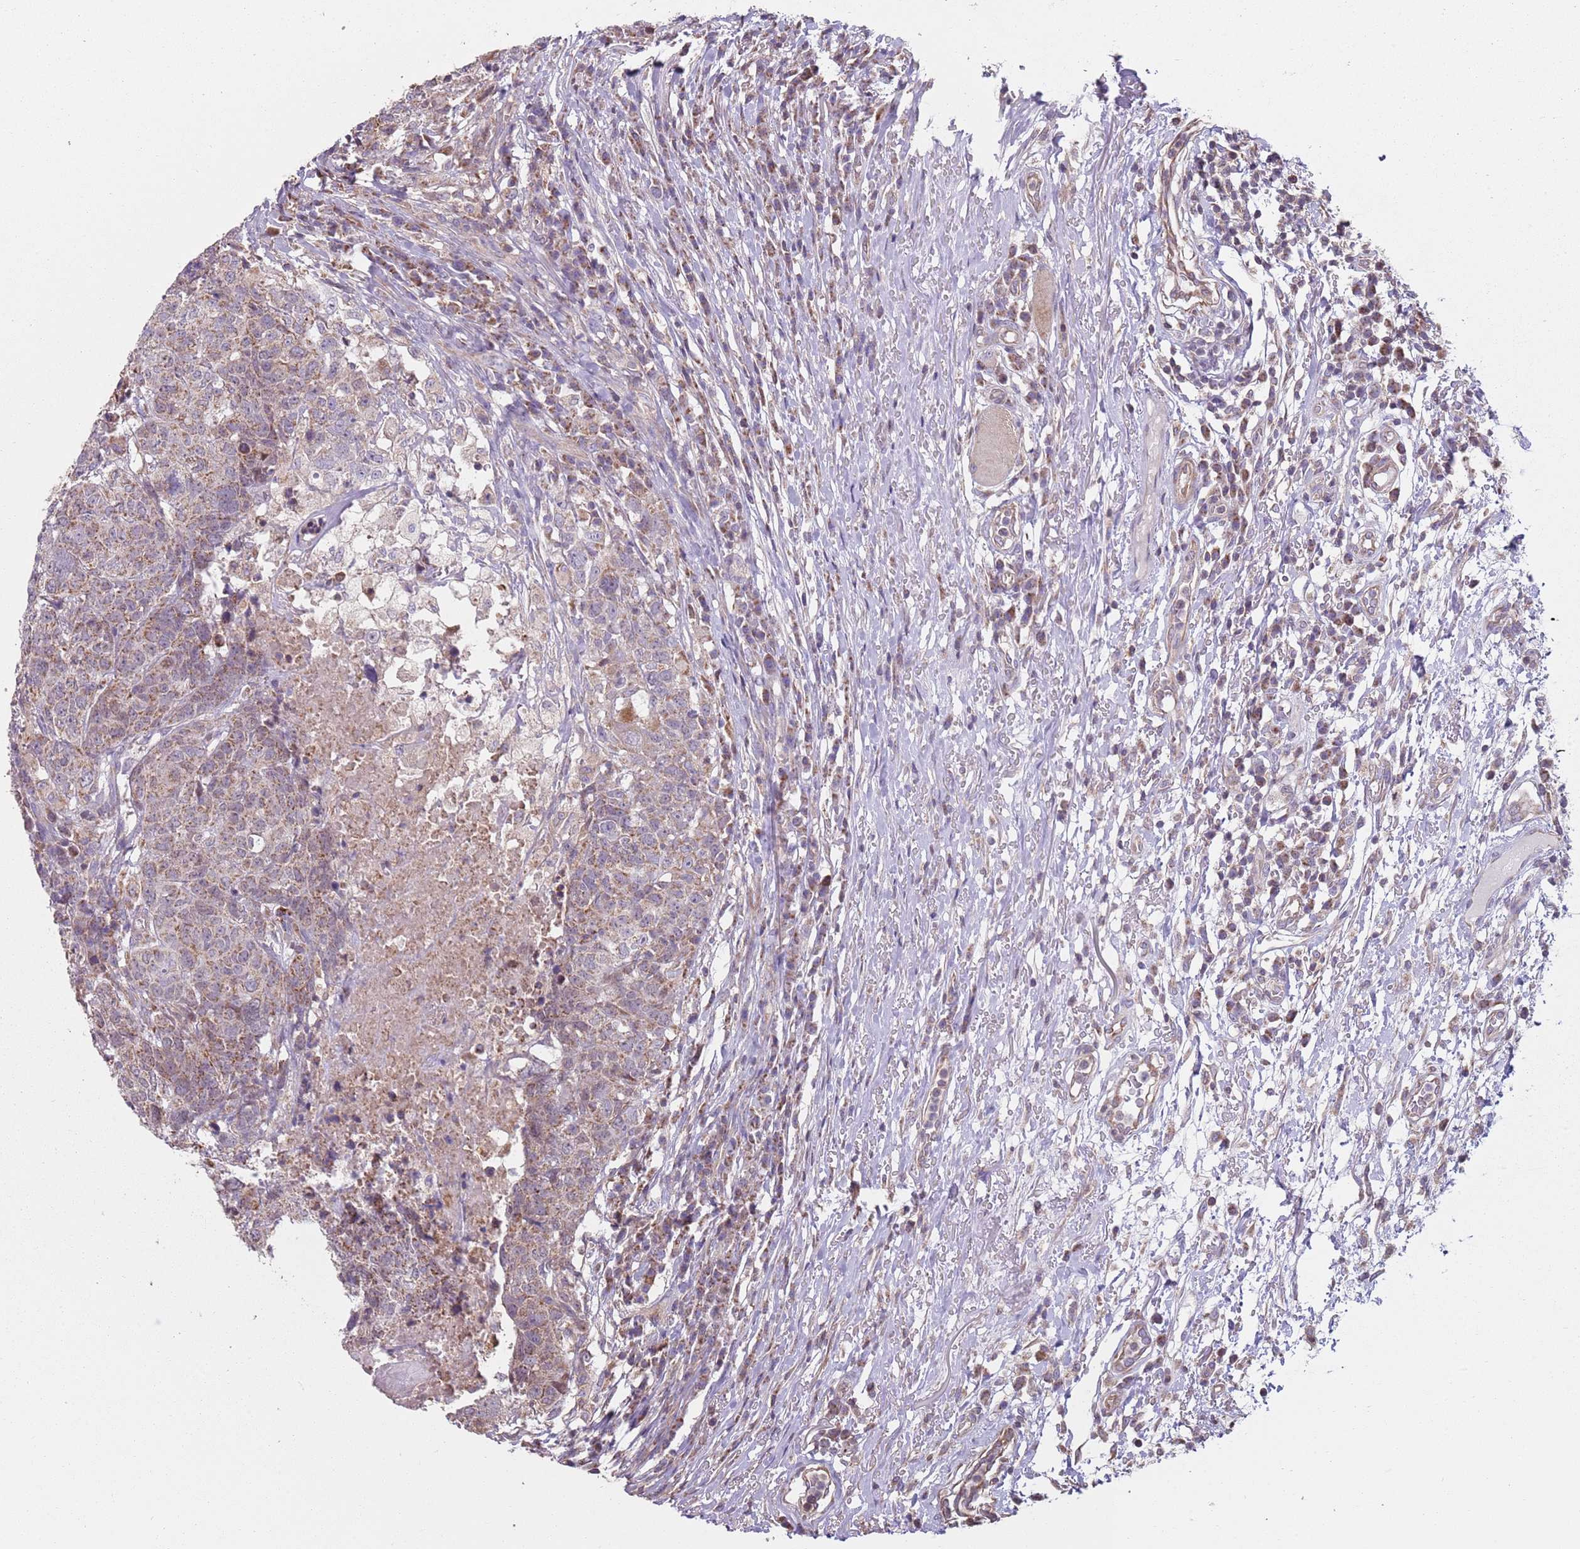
{"staining": {"intensity": "moderate", "quantity": ">75%", "location": "cytoplasmic/membranous"}, "tissue": "head and neck cancer", "cell_type": "Tumor cells", "image_type": "cancer", "snomed": [{"axis": "morphology", "description": "Normal tissue, NOS"}, {"axis": "morphology", "description": "Squamous cell carcinoma, NOS"}, {"axis": "topography", "description": "Skeletal muscle"}, {"axis": "topography", "description": "Vascular tissue"}, {"axis": "topography", "description": "Peripheral nerve tissue"}, {"axis": "topography", "description": "Head-Neck"}], "caption": "The image reveals a brown stain indicating the presence of a protein in the cytoplasmic/membranous of tumor cells in head and neck cancer.", "gene": "GAS8", "patient": {"sex": "male", "age": 66}}